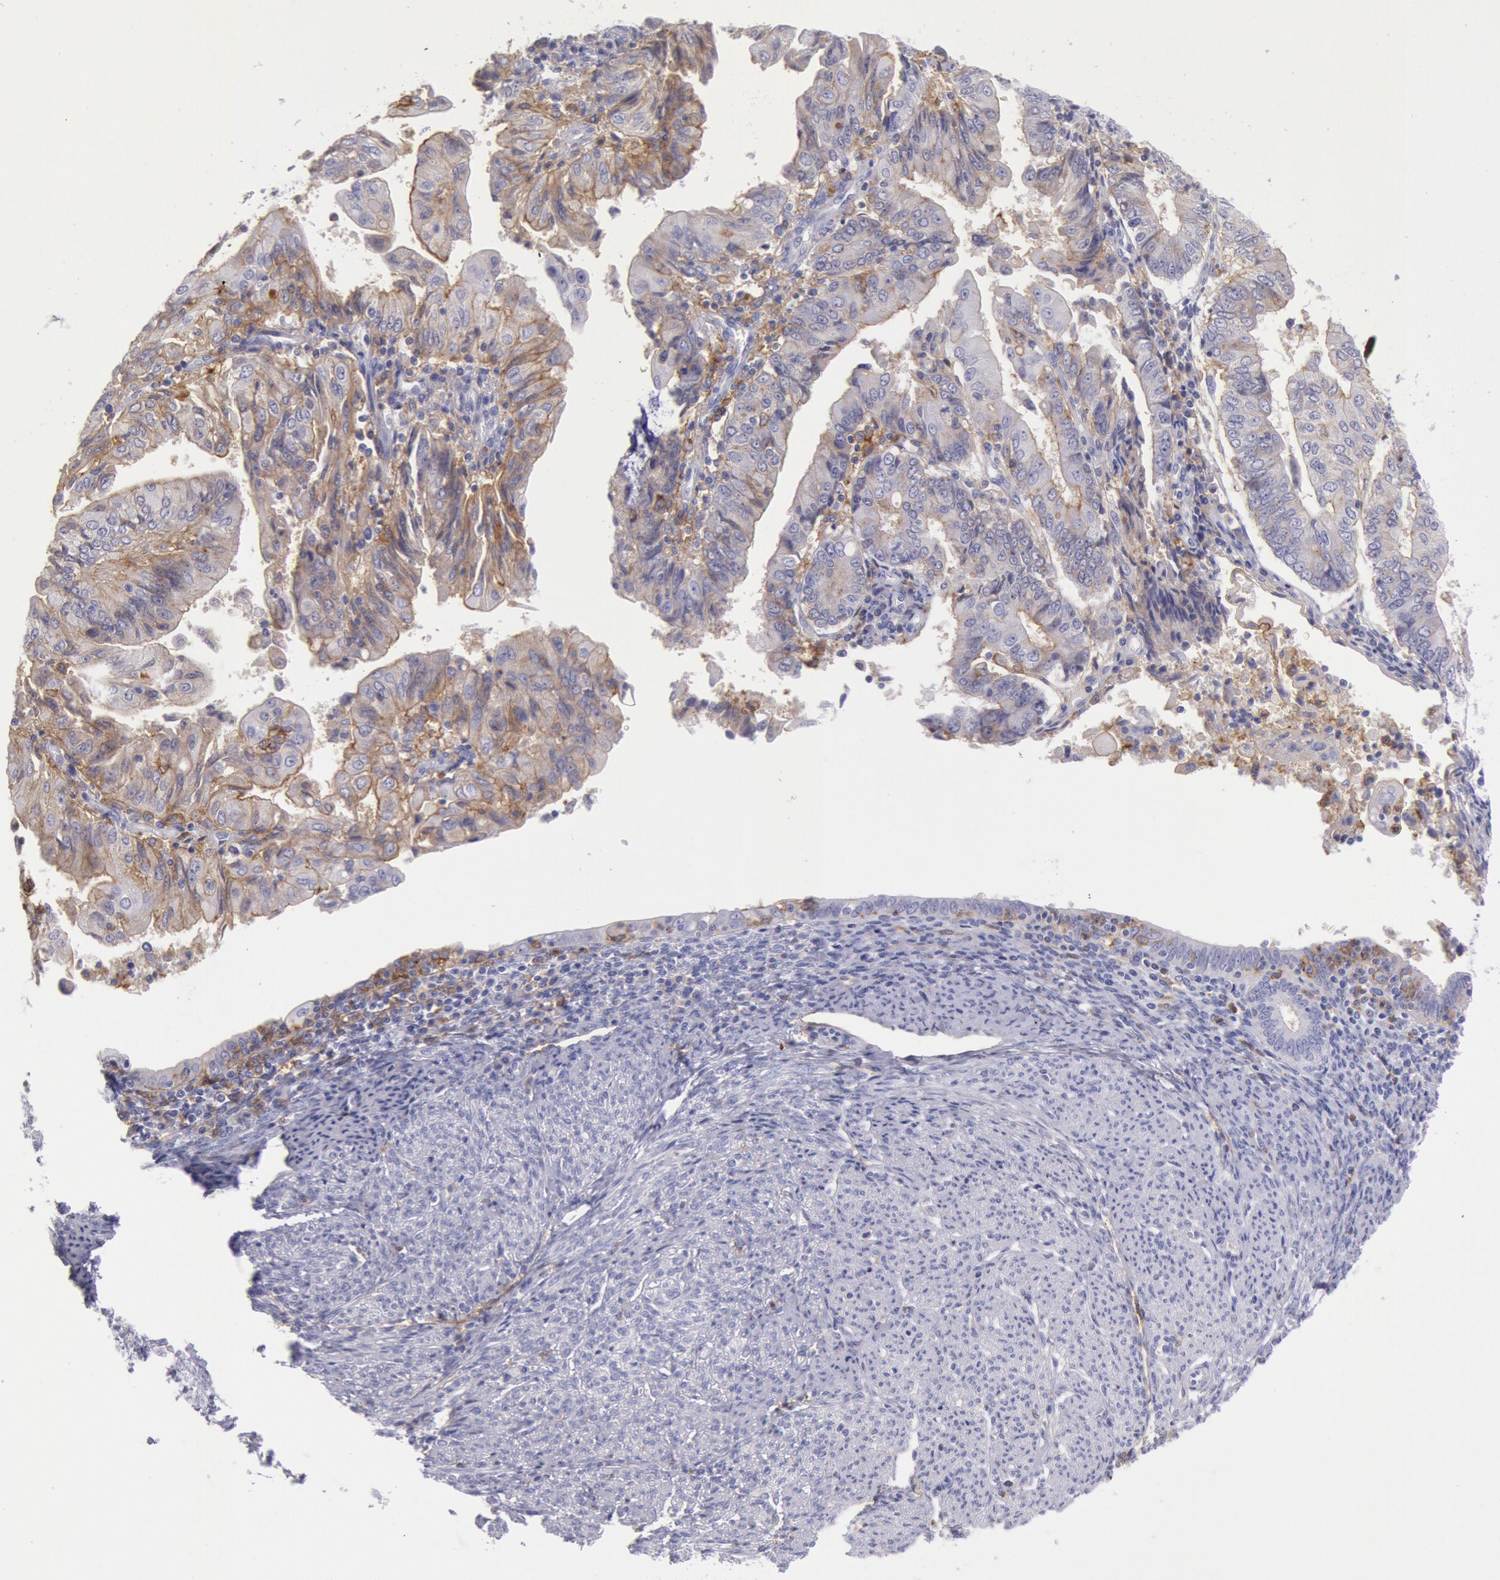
{"staining": {"intensity": "weak", "quantity": "25%-75%", "location": "cytoplasmic/membranous"}, "tissue": "endometrial cancer", "cell_type": "Tumor cells", "image_type": "cancer", "snomed": [{"axis": "morphology", "description": "Adenocarcinoma, NOS"}, {"axis": "topography", "description": "Endometrium"}], "caption": "A brown stain highlights weak cytoplasmic/membranous expression of a protein in adenocarcinoma (endometrial) tumor cells. (Brightfield microscopy of DAB IHC at high magnification).", "gene": "LYN", "patient": {"sex": "female", "age": 75}}